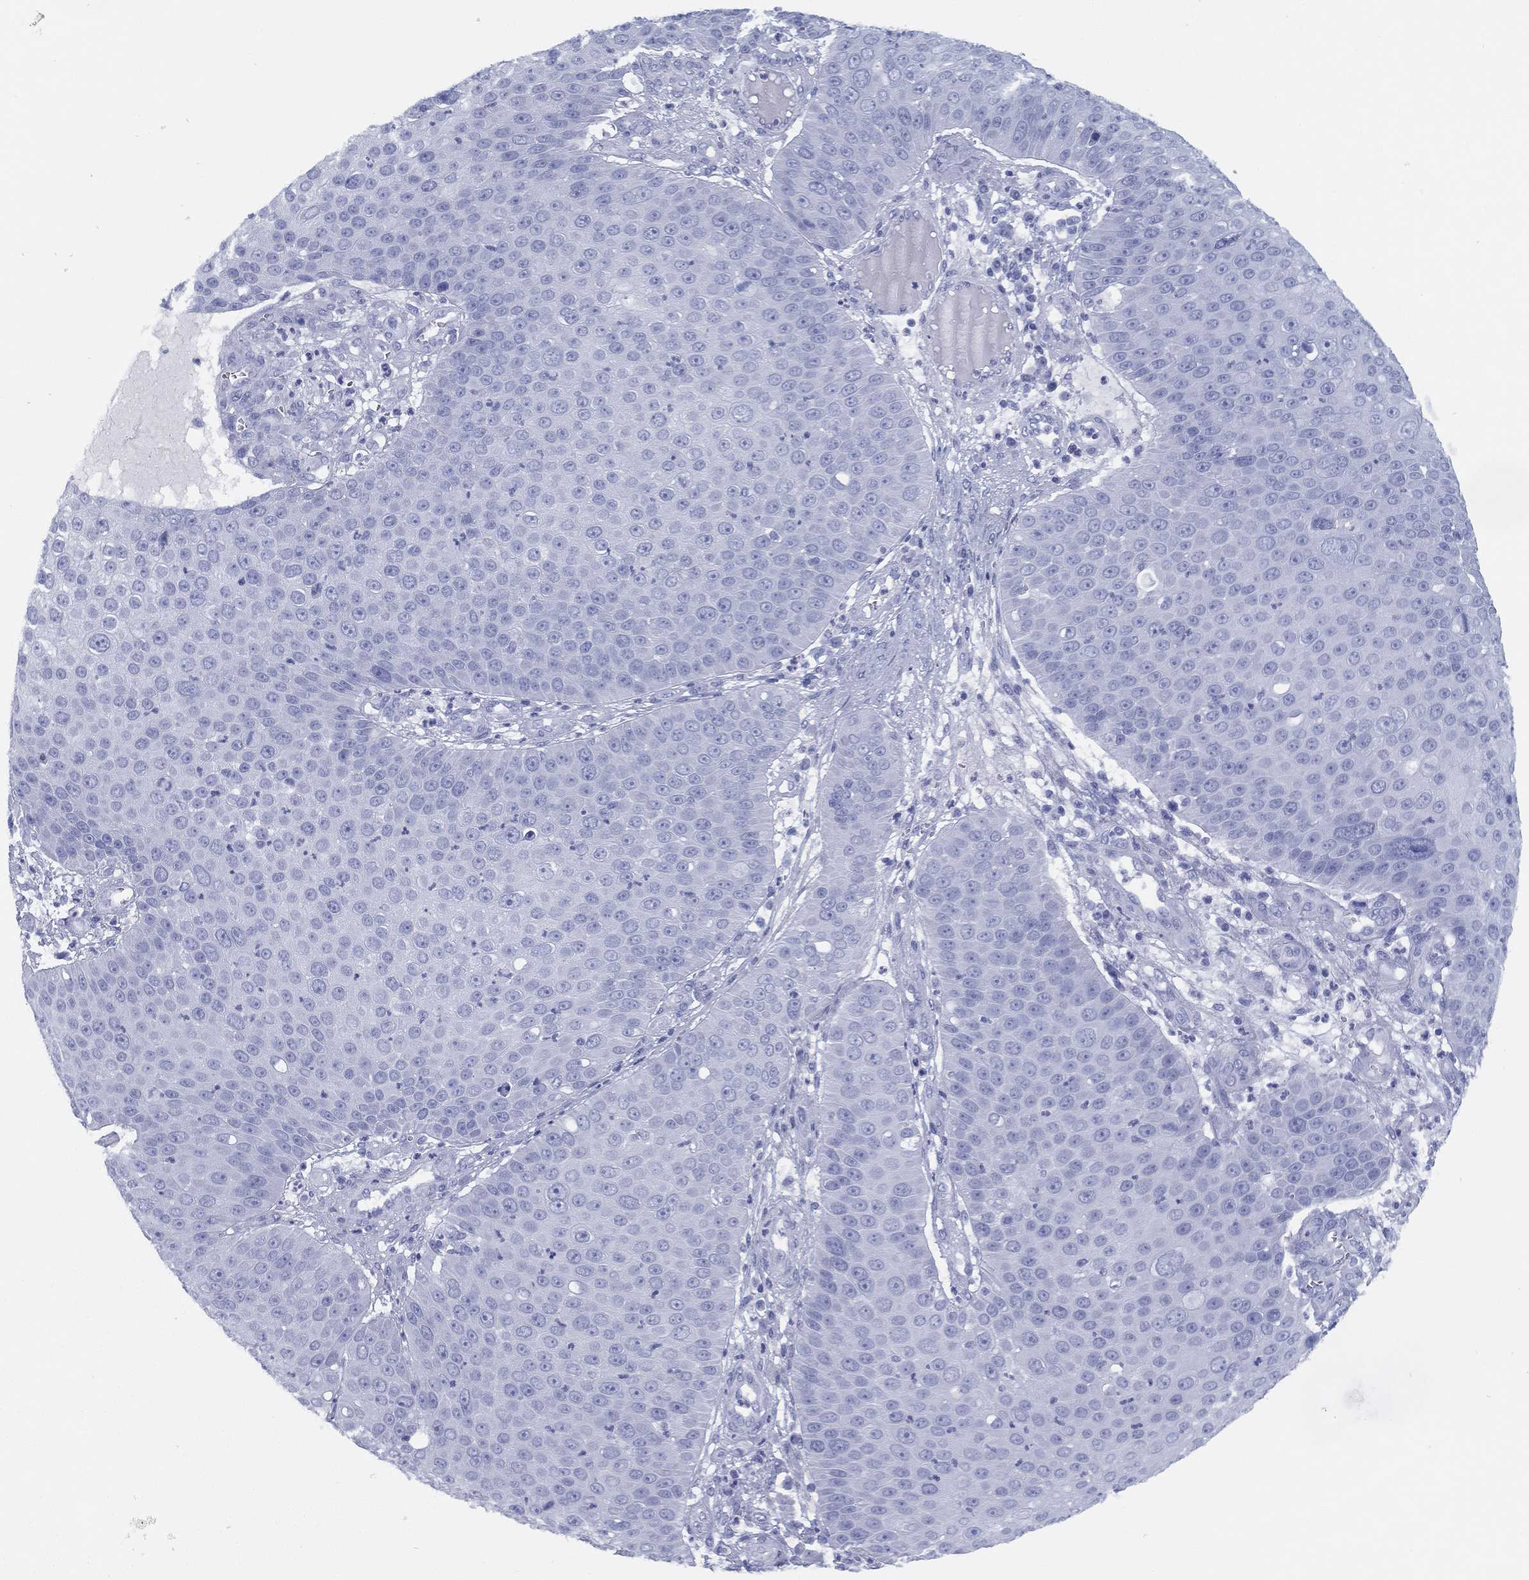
{"staining": {"intensity": "negative", "quantity": "none", "location": "none"}, "tissue": "skin cancer", "cell_type": "Tumor cells", "image_type": "cancer", "snomed": [{"axis": "morphology", "description": "Squamous cell carcinoma, NOS"}, {"axis": "topography", "description": "Skin"}], "caption": "Immunohistochemical staining of skin cancer shows no significant expression in tumor cells.", "gene": "TMEM252", "patient": {"sex": "male", "age": 71}}